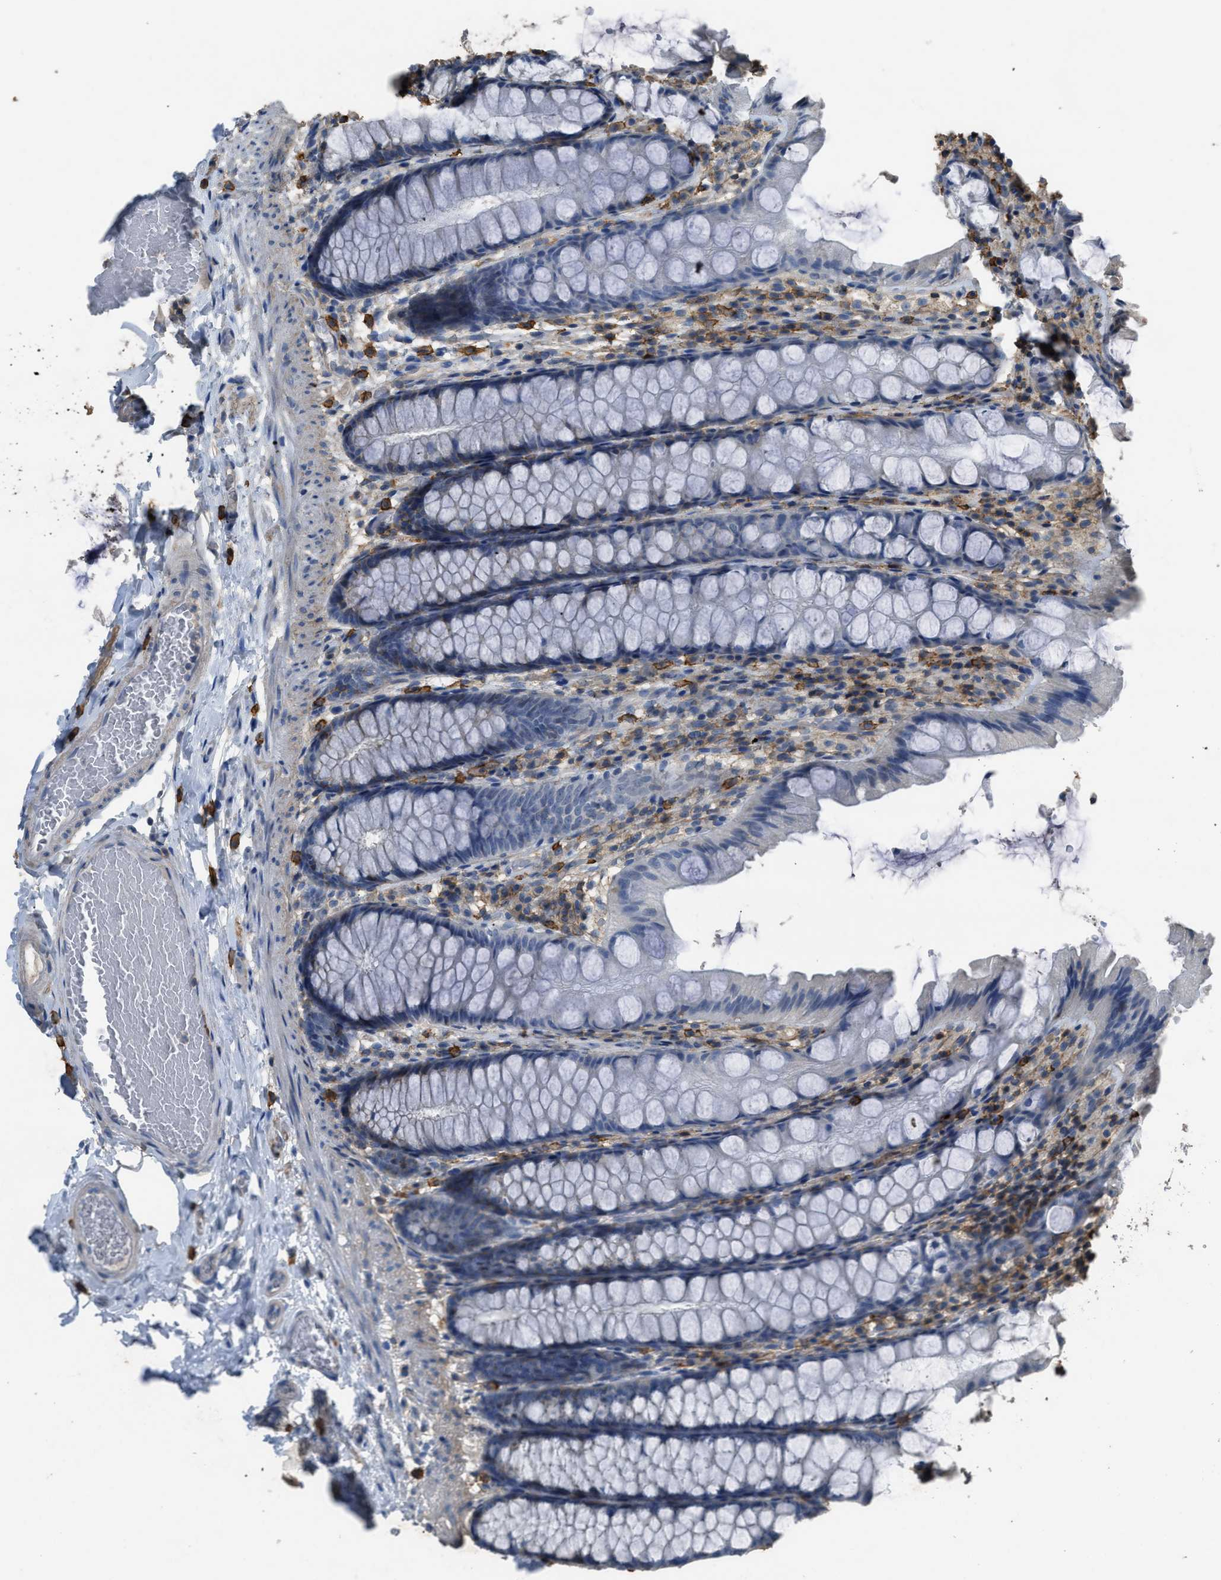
{"staining": {"intensity": "negative", "quantity": "none", "location": "none"}, "tissue": "colon", "cell_type": "Endothelial cells", "image_type": "normal", "snomed": [{"axis": "morphology", "description": "Normal tissue, NOS"}, {"axis": "topography", "description": "Colon"}], "caption": "Endothelial cells show no significant protein positivity in unremarkable colon.", "gene": "OR51E1", "patient": {"sex": "male", "age": 47}}